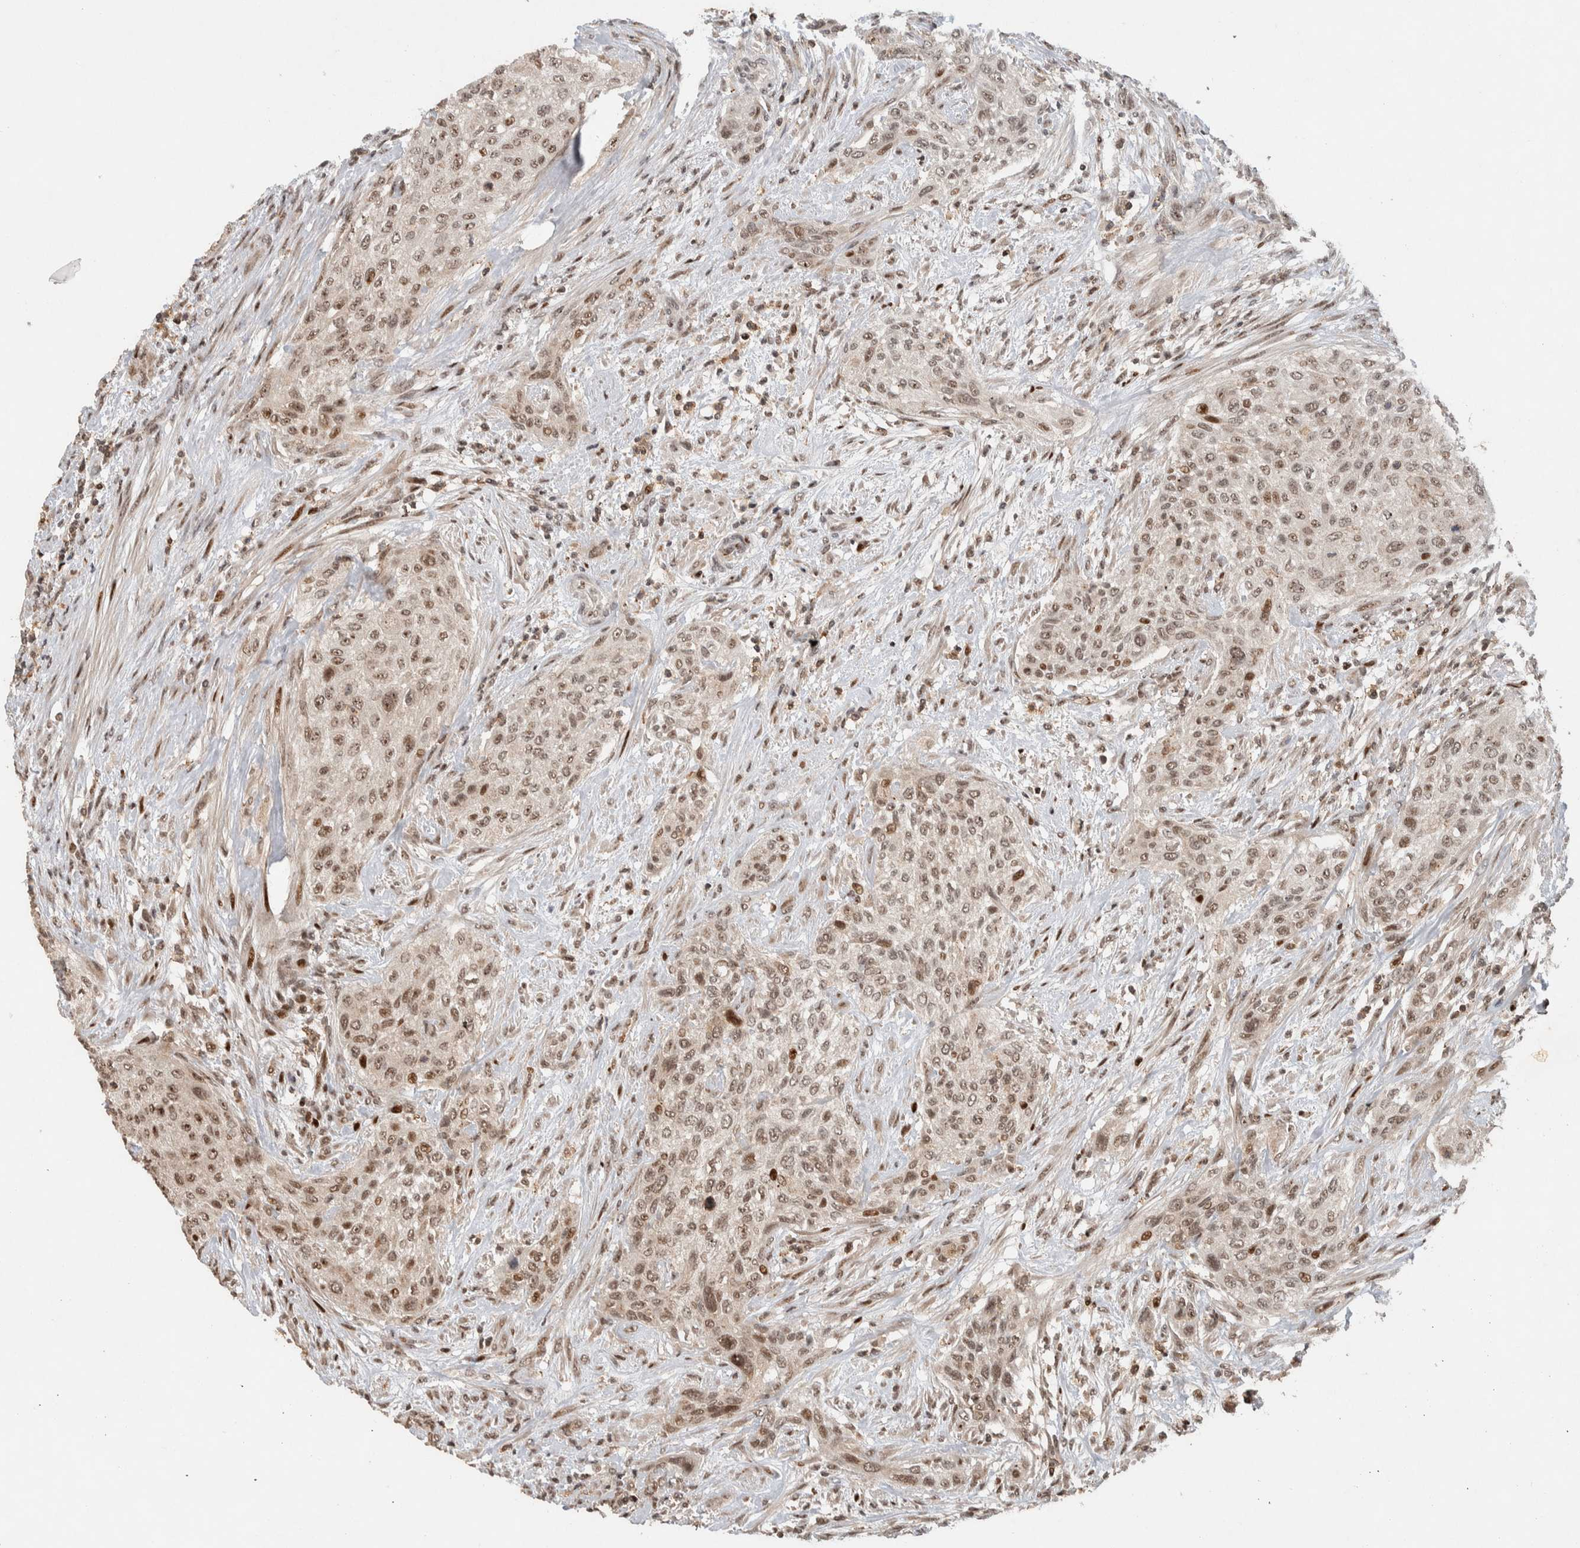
{"staining": {"intensity": "moderate", "quantity": ">75%", "location": "nuclear"}, "tissue": "urothelial cancer", "cell_type": "Tumor cells", "image_type": "cancer", "snomed": [{"axis": "morphology", "description": "Urothelial carcinoma, Low grade"}, {"axis": "morphology", "description": "Urothelial carcinoma, High grade"}, {"axis": "topography", "description": "Urinary bladder"}], "caption": "Approximately >75% of tumor cells in human urothelial cancer display moderate nuclear protein staining as visualized by brown immunohistochemical staining.", "gene": "ZNF521", "patient": {"sex": "male", "age": 35}}